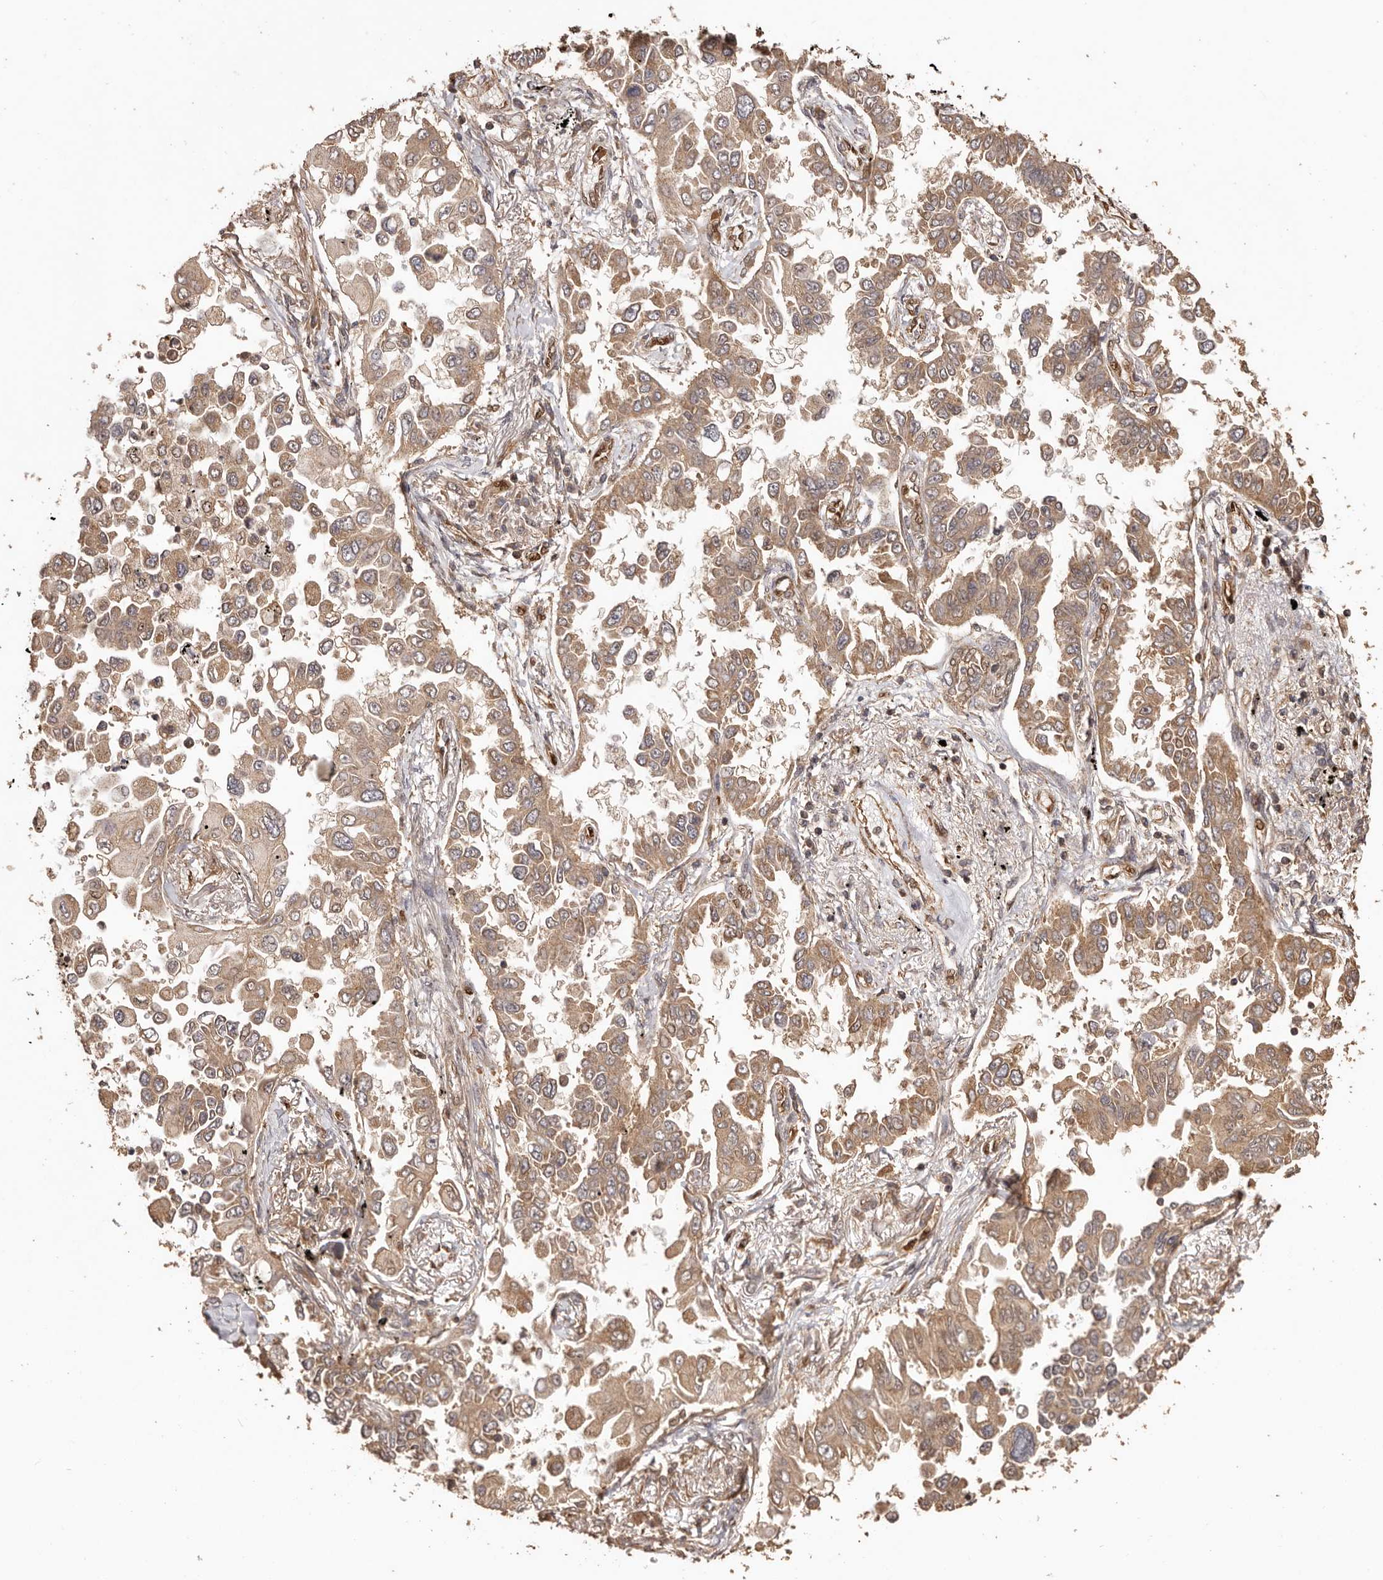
{"staining": {"intensity": "moderate", "quantity": ">75%", "location": "cytoplasmic/membranous"}, "tissue": "lung cancer", "cell_type": "Tumor cells", "image_type": "cancer", "snomed": [{"axis": "morphology", "description": "Adenocarcinoma, NOS"}, {"axis": "topography", "description": "Lung"}], "caption": "Immunohistochemical staining of human lung cancer (adenocarcinoma) shows moderate cytoplasmic/membranous protein positivity in about >75% of tumor cells. Using DAB (brown) and hematoxylin (blue) stains, captured at high magnification using brightfield microscopy.", "gene": "UBR2", "patient": {"sex": "female", "age": 67}}